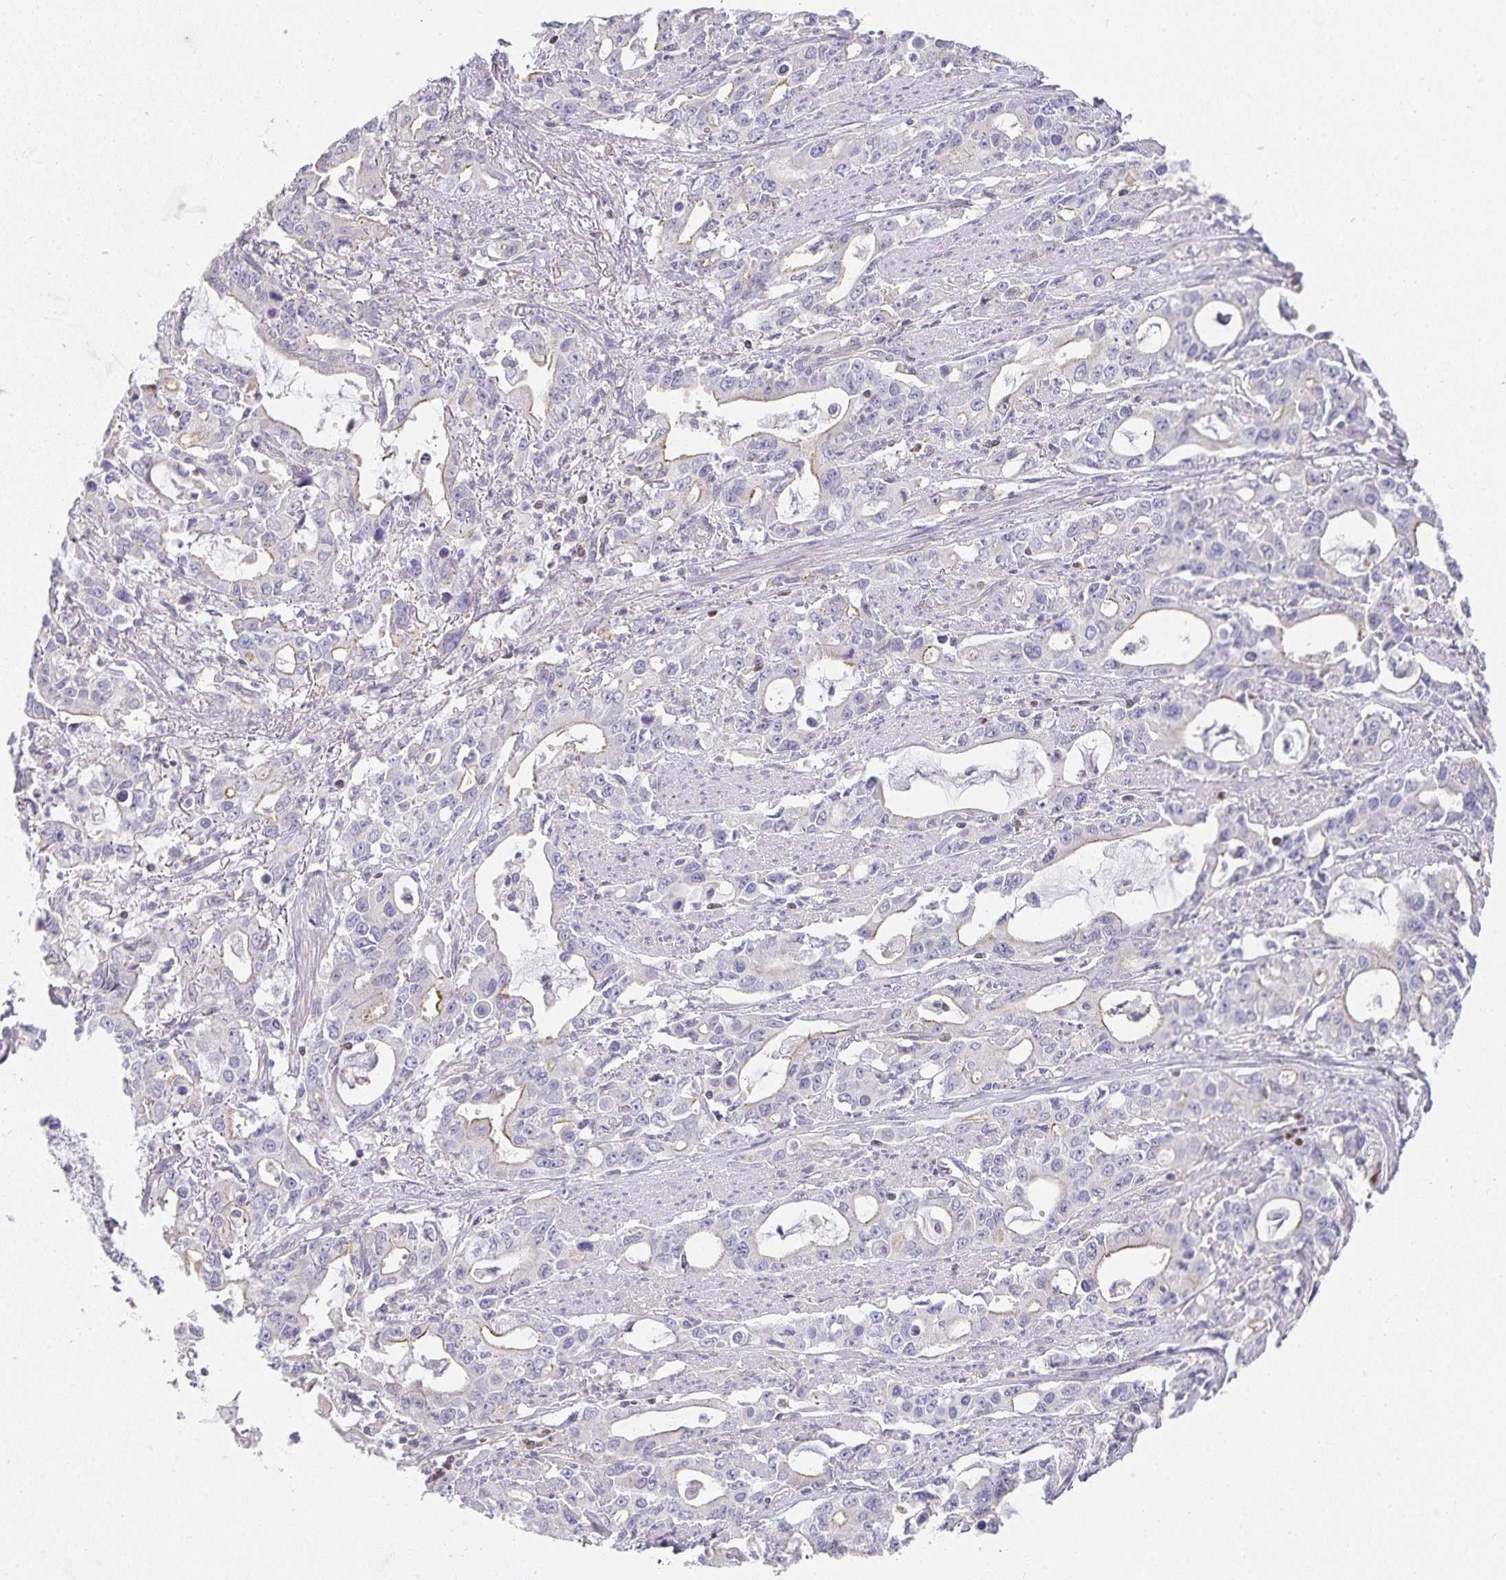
{"staining": {"intensity": "weak", "quantity": "<25%", "location": "cytoplasmic/membranous"}, "tissue": "stomach cancer", "cell_type": "Tumor cells", "image_type": "cancer", "snomed": [{"axis": "morphology", "description": "Adenocarcinoma, NOS"}, {"axis": "topography", "description": "Stomach, upper"}], "caption": "Protein analysis of stomach cancer (adenocarcinoma) exhibits no significant staining in tumor cells.", "gene": "GATA3", "patient": {"sex": "male", "age": 85}}